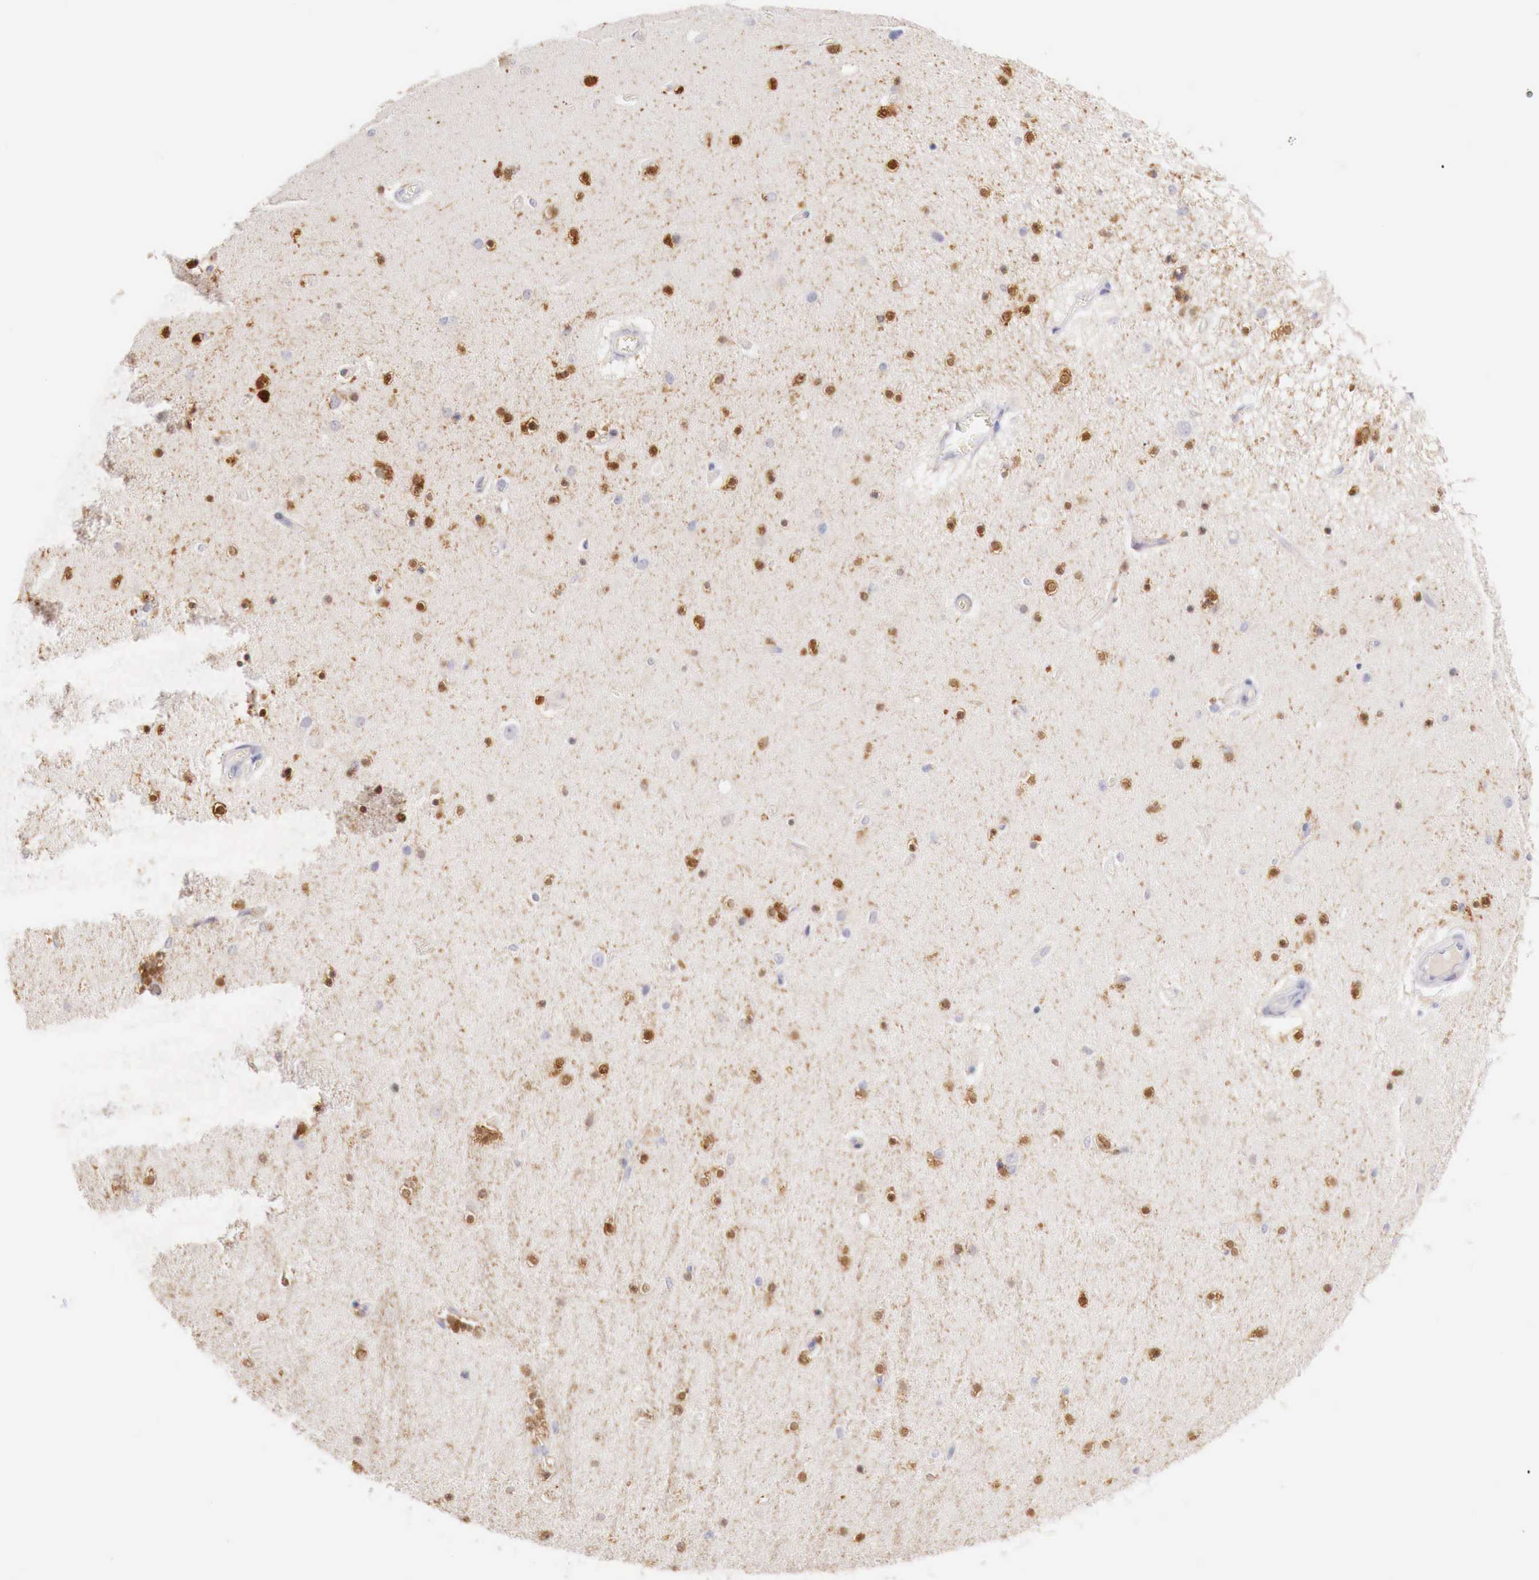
{"staining": {"intensity": "moderate", "quantity": "25%-75%", "location": "cytoplasmic/membranous,nuclear"}, "tissue": "hippocampus", "cell_type": "Glial cells", "image_type": "normal", "snomed": [{"axis": "morphology", "description": "Normal tissue, NOS"}, {"axis": "topography", "description": "Hippocampus"}], "caption": "High-power microscopy captured an immunohistochemistry micrograph of unremarkable hippocampus, revealing moderate cytoplasmic/membranous,nuclear positivity in approximately 25%-75% of glial cells. The staining was performed using DAB (3,3'-diaminobenzidine), with brown indicating positive protein expression. Nuclei are stained blue with hematoxylin.", "gene": "ITIH6", "patient": {"sex": "female", "age": 54}}